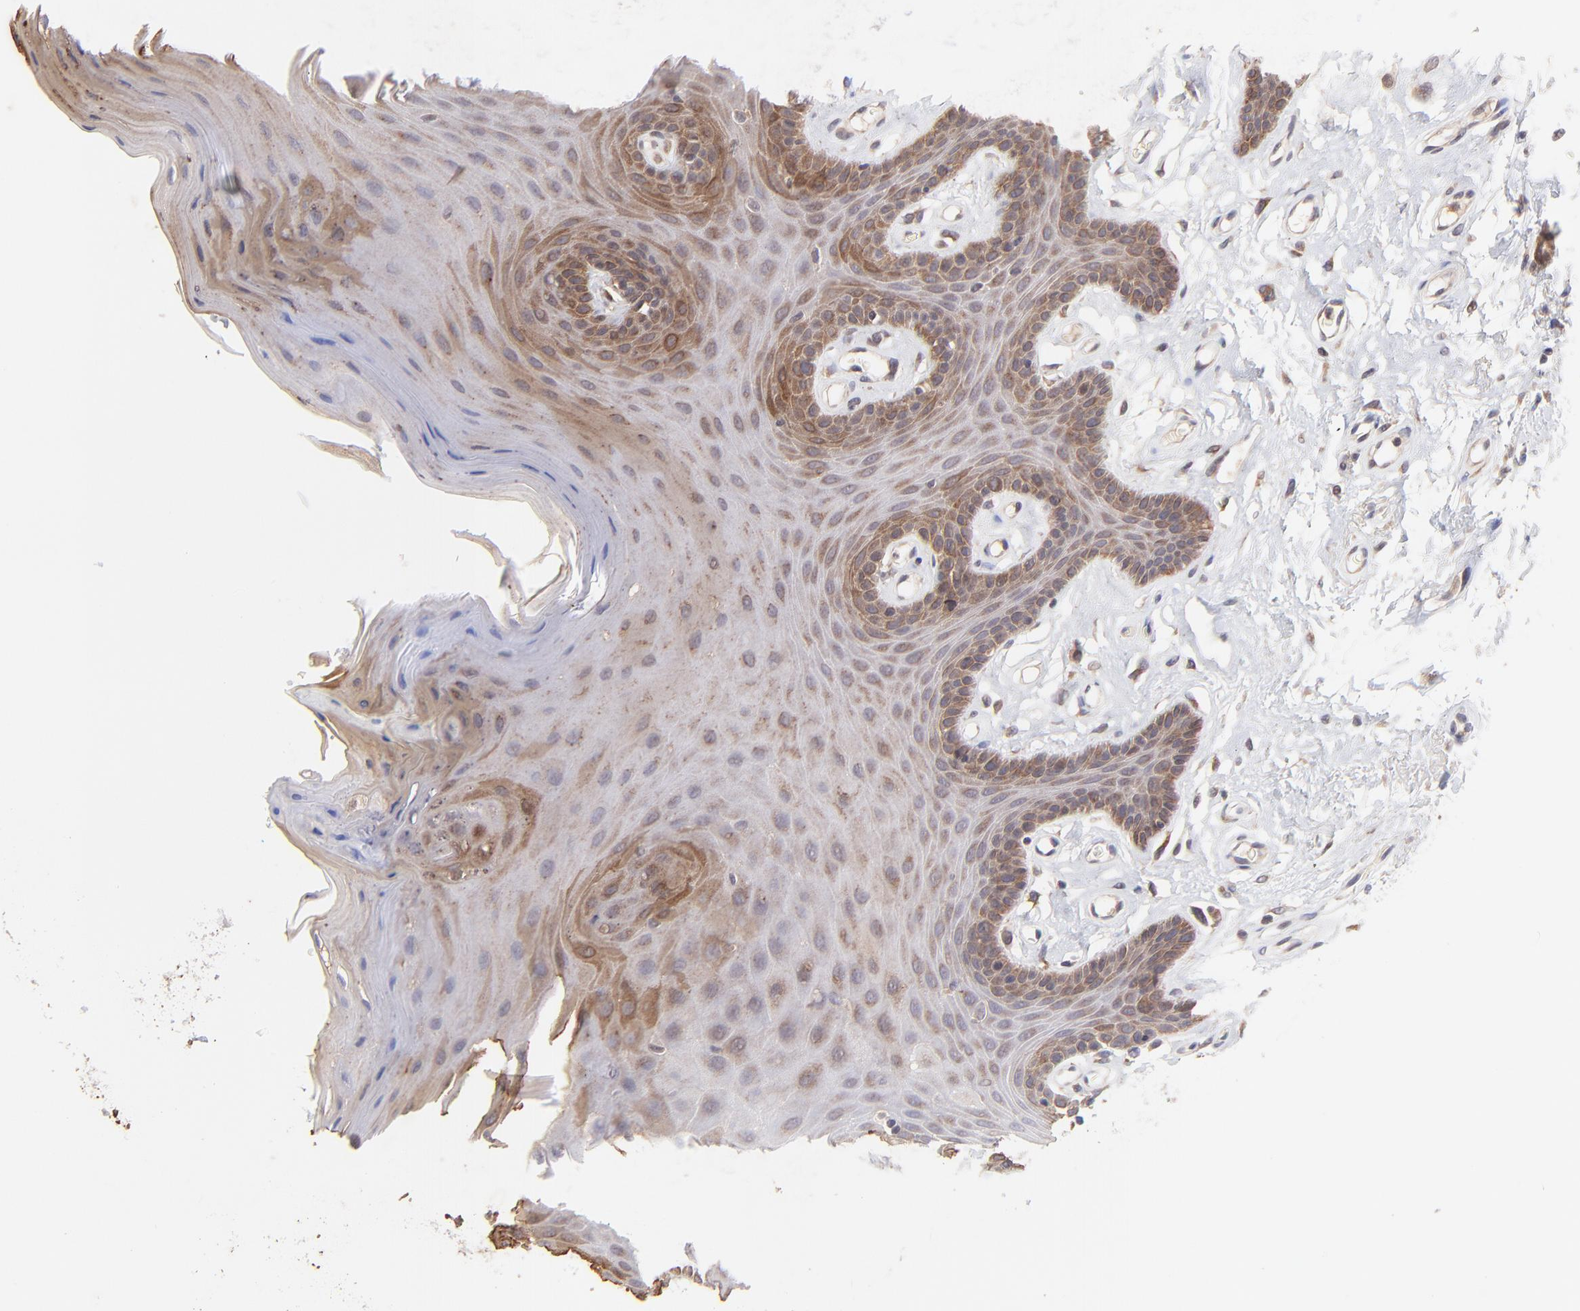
{"staining": {"intensity": "strong", "quantity": ">75%", "location": "cytoplasmic/membranous"}, "tissue": "oral mucosa", "cell_type": "Squamous epithelial cells", "image_type": "normal", "snomed": [{"axis": "morphology", "description": "Normal tissue, NOS"}, {"axis": "morphology", "description": "Squamous cell carcinoma, NOS"}, {"axis": "topography", "description": "Skeletal muscle"}, {"axis": "topography", "description": "Oral tissue"}, {"axis": "topography", "description": "Head-Neck"}], "caption": "Strong cytoplasmic/membranous positivity is identified in approximately >75% of squamous epithelial cells in normal oral mucosa. Ihc stains the protein of interest in brown and the nuclei are stained blue.", "gene": "TNRC6B", "patient": {"sex": "male", "age": 71}}